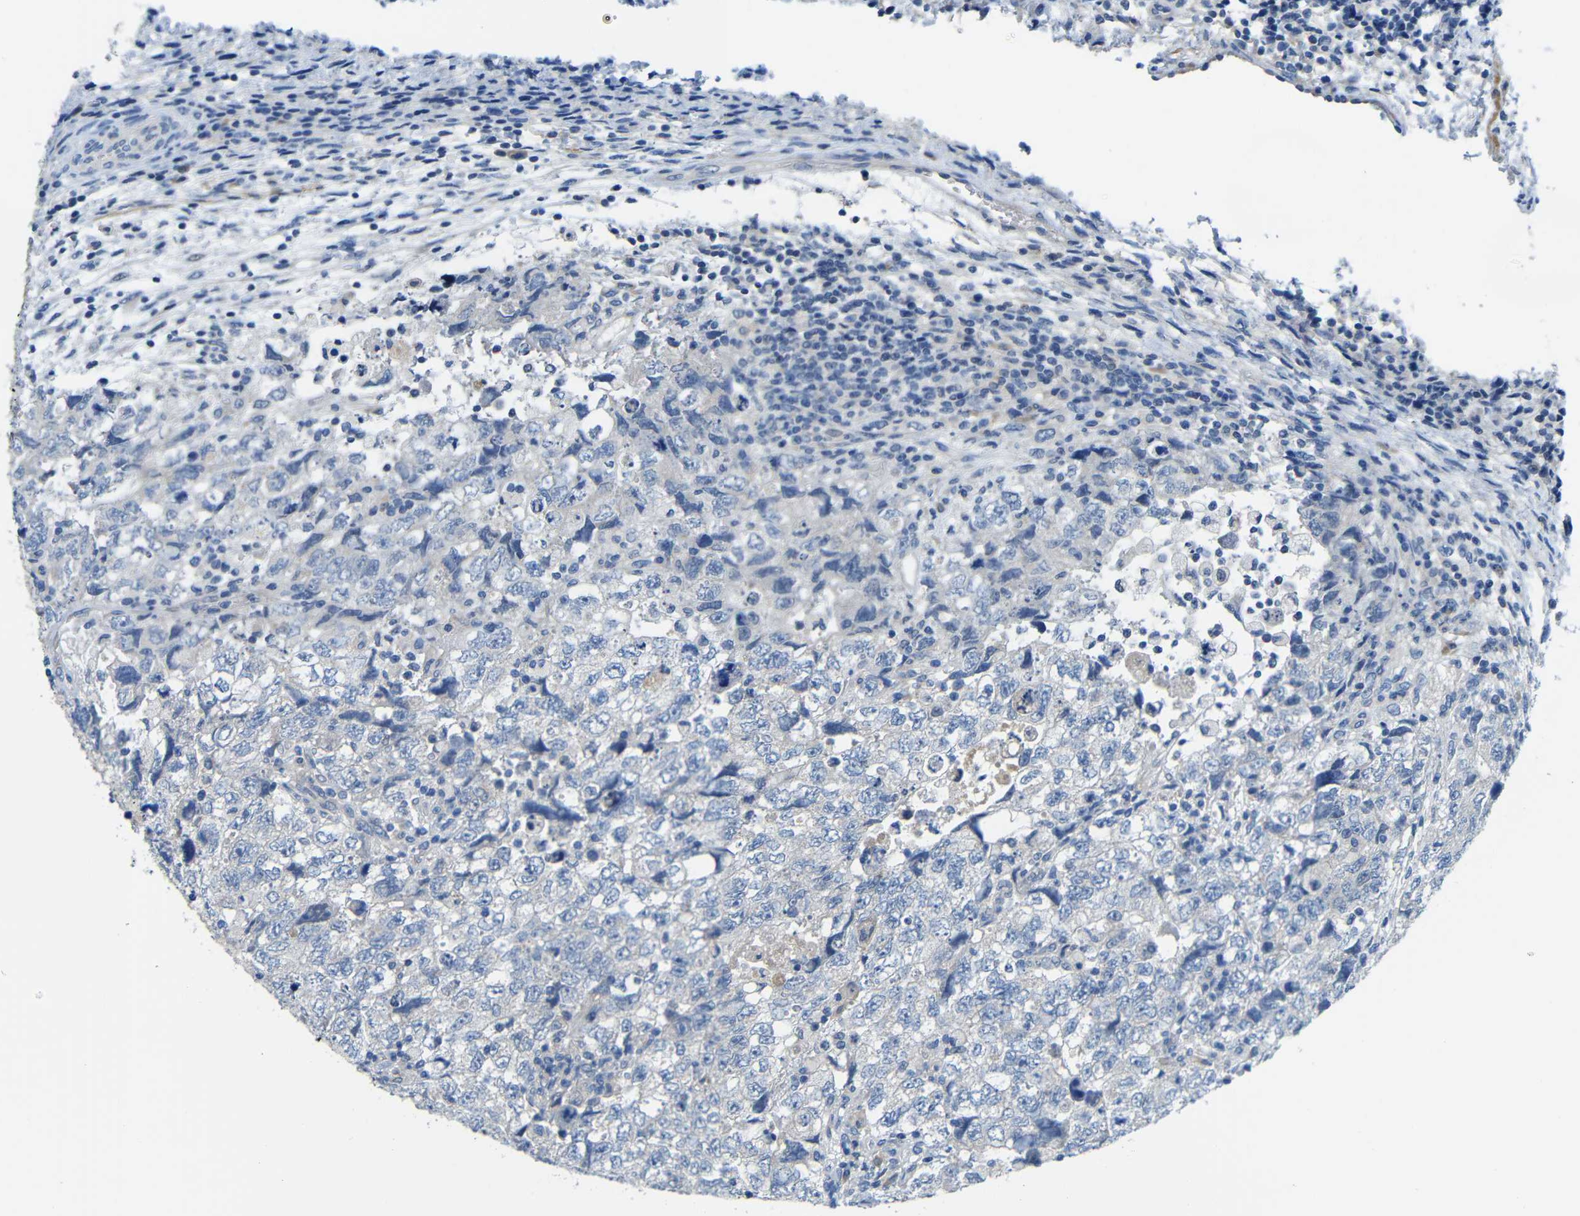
{"staining": {"intensity": "negative", "quantity": "none", "location": "none"}, "tissue": "testis cancer", "cell_type": "Tumor cells", "image_type": "cancer", "snomed": [{"axis": "morphology", "description": "Carcinoma, Embryonal, NOS"}, {"axis": "topography", "description": "Testis"}], "caption": "A high-resolution histopathology image shows immunohistochemistry staining of embryonal carcinoma (testis), which shows no significant expression in tumor cells.", "gene": "NEGR1", "patient": {"sex": "male", "age": 36}}